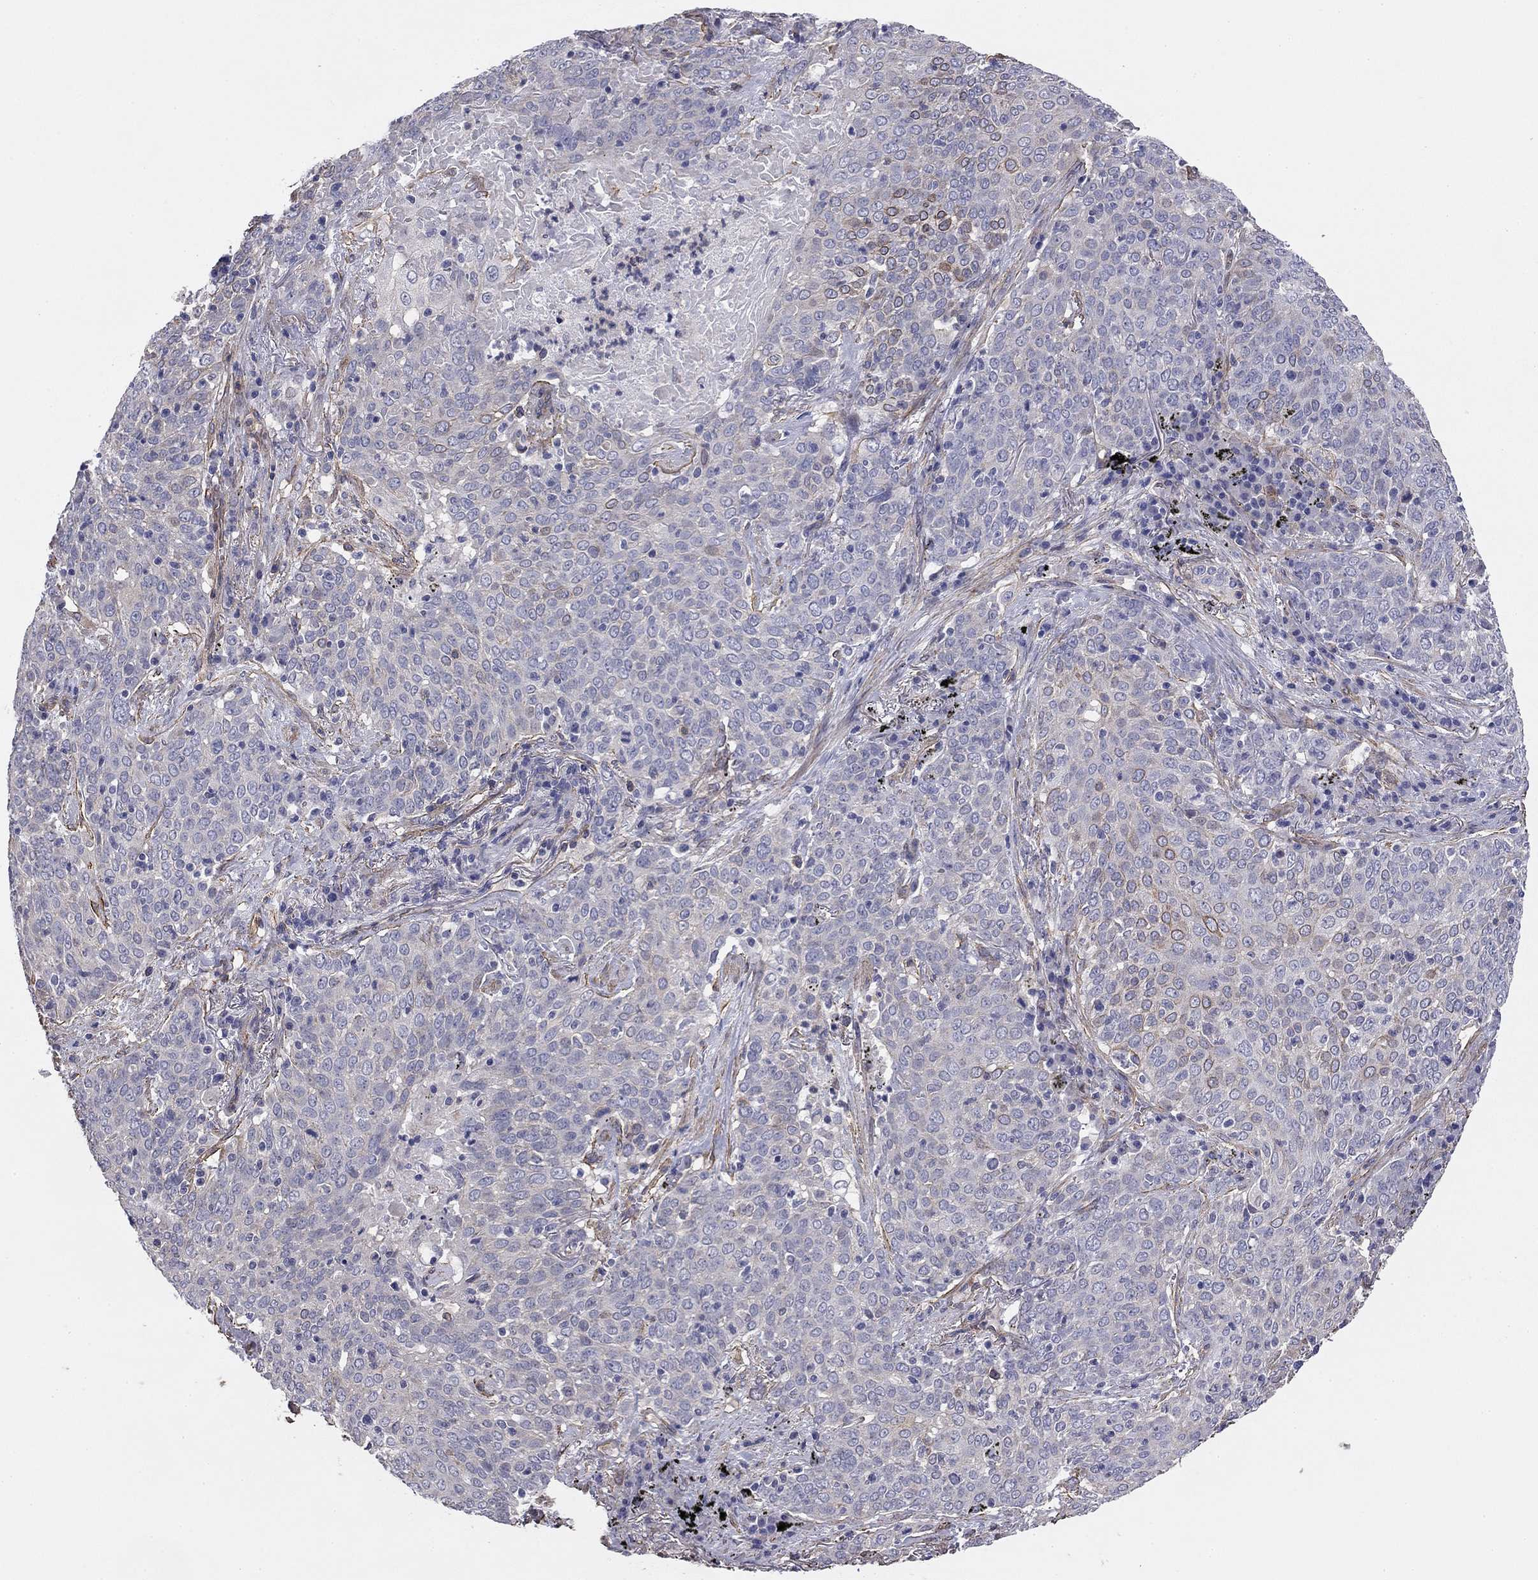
{"staining": {"intensity": "negative", "quantity": "none", "location": "none"}, "tissue": "lung cancer", "cell_type": "Tumor cells", "image_type": "cancer", "snomed": [{"axis": "morphology", "description": "Squamous cell carcinoma, NOS"}, {"axis": "topography", "description": "Lung"}], "caption": "An IHC histopathology image of squamous cell carcinoma (lung) is shown. There is no staining in tumor cells of squamous cell carcinoma (lung).", "gene": "TCHH", "patient": {"sex": "male", "age": 82}}